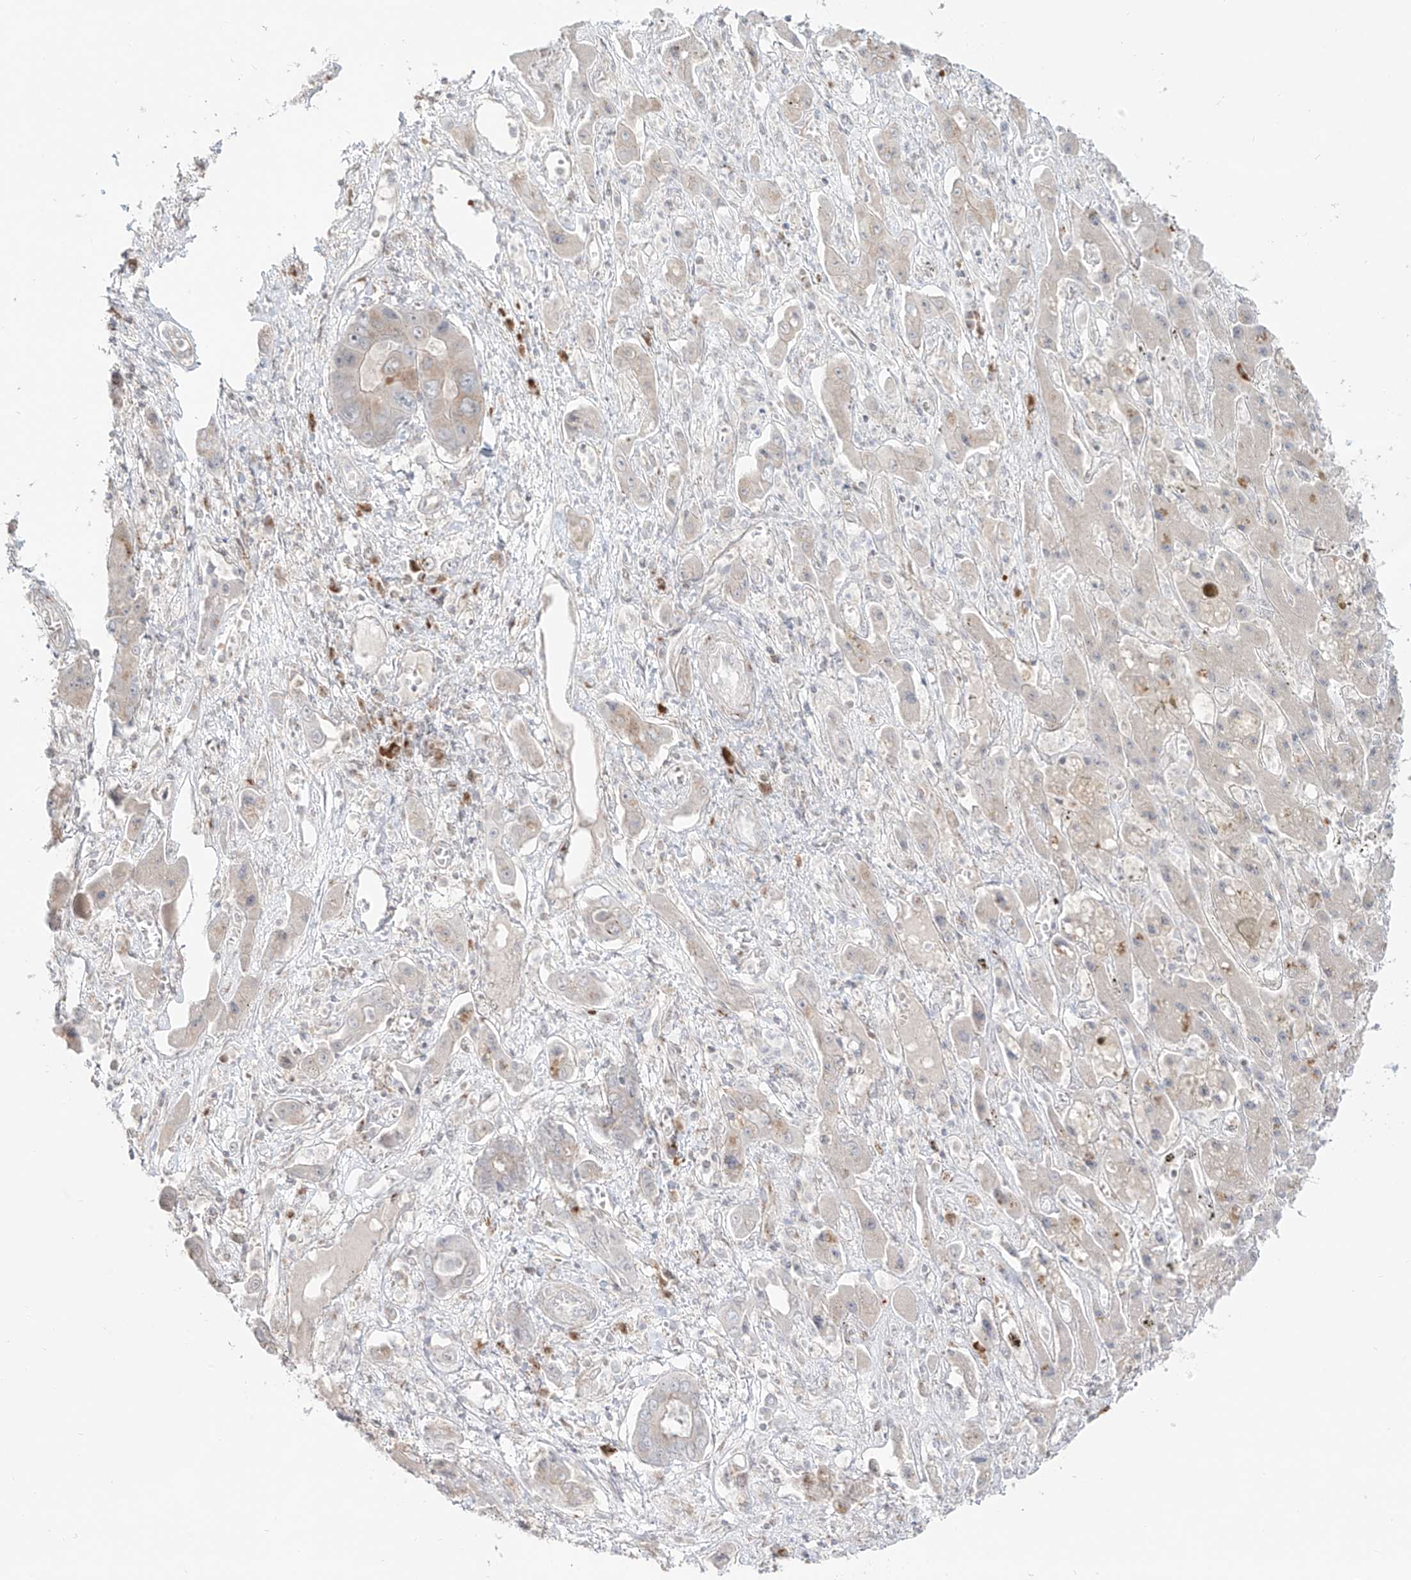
{"staining": {"intensity": "weak", "quantity": "<25%", "location": "cytoplasmic/membranous"}, "tissue": "liver cancer", "cell_type": "Tumor cells", "image_type": "cancer", "snomed": [{"axis": "morphology", "description": "Cholangiocarcinoma"}, {"axis": "topography", "description": "Liver"}], "caption": "This is an immunohistochemistry micrograph of cholangiocarcinoma (liver). There is no expression in tumor cells.", "gene": "BSDC1", "patient": {"sex": "male", "age": 67}}